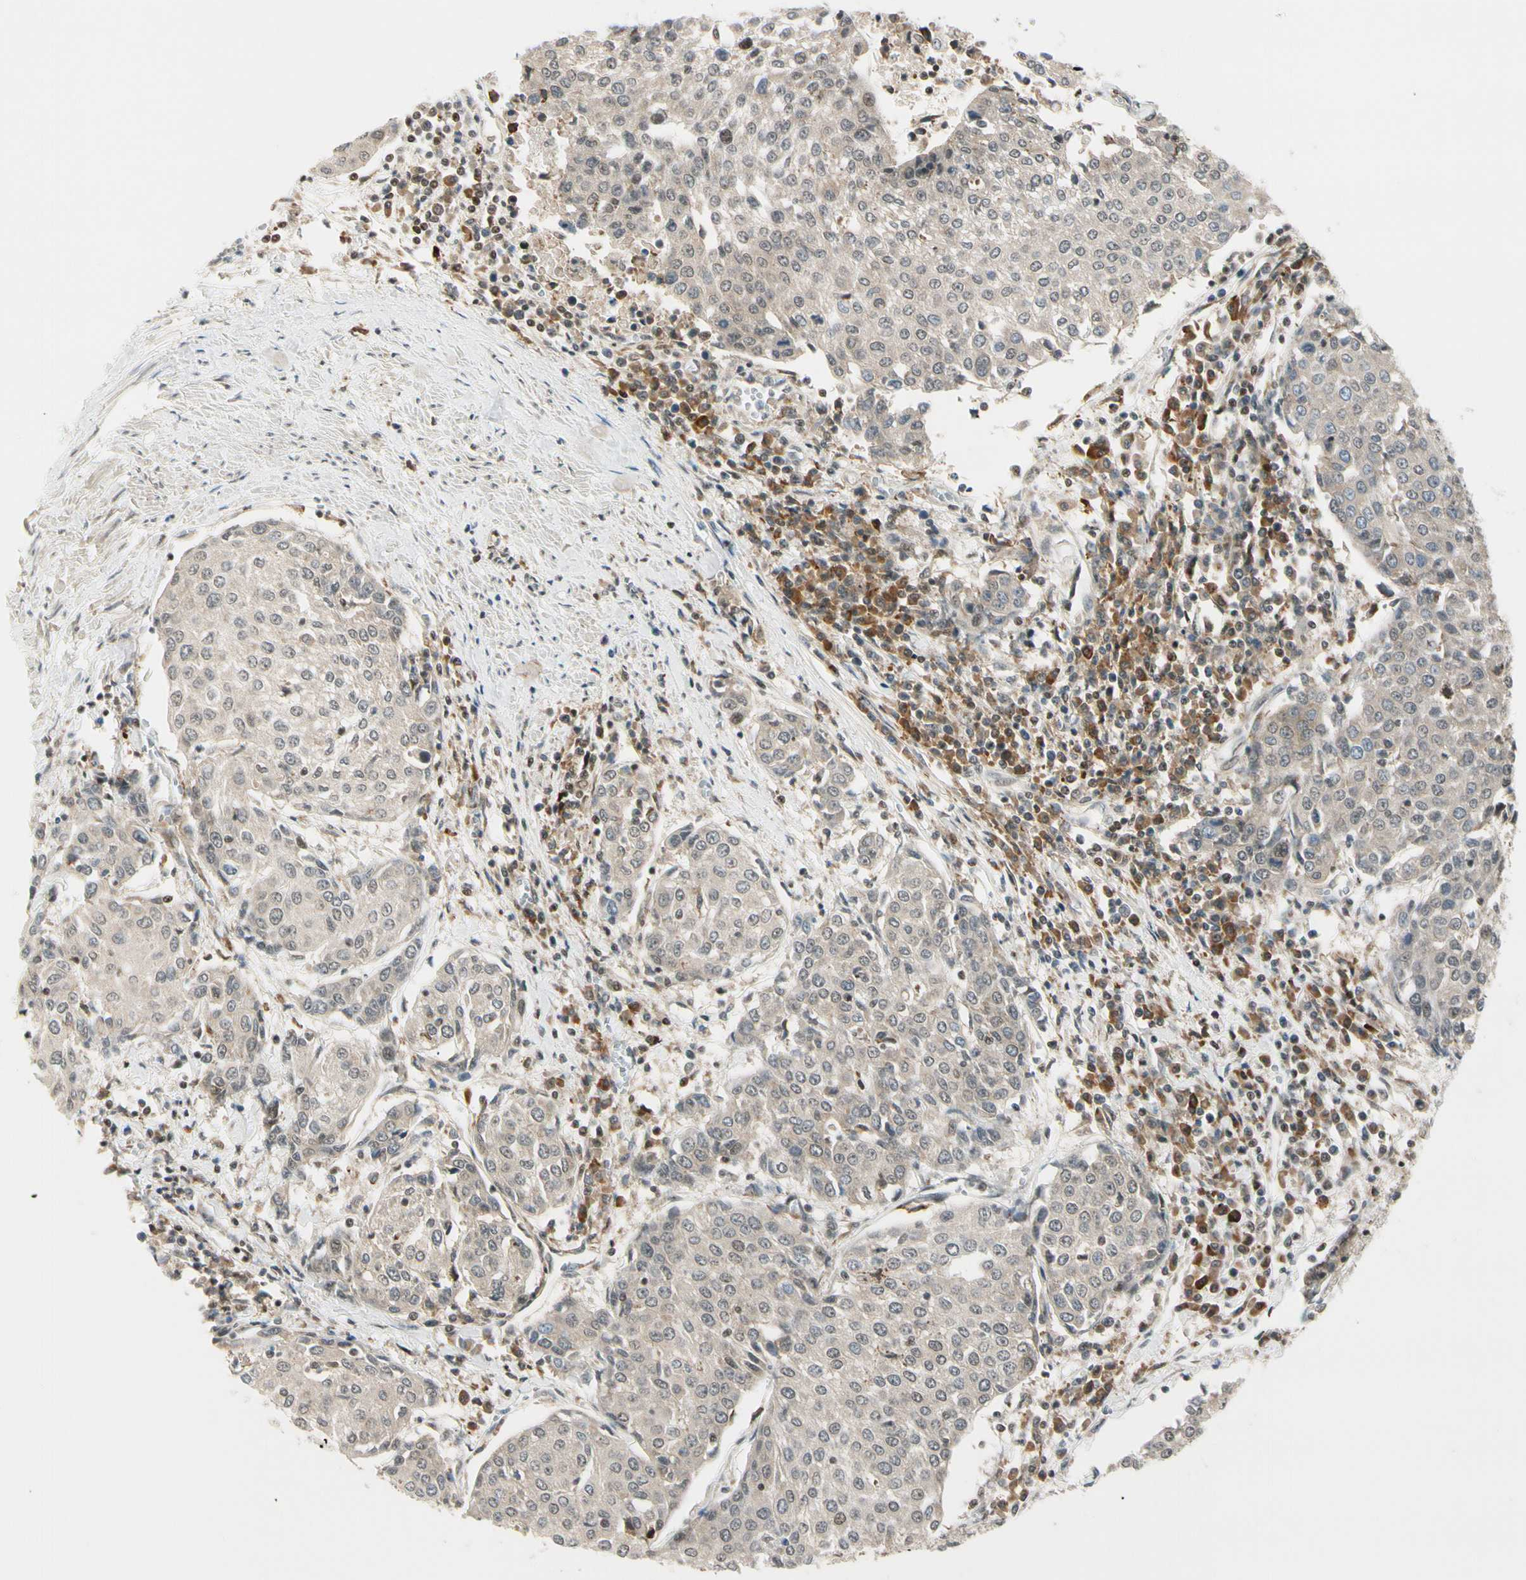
{"staining": {"intensity": "weak", "quantity": "25%-75%", "location": "cytoplasmic/membranous"}, "tissue": "urothelial cancer", "cell_type": "Tumor cells", "image_type": "cancer", "snomed": [{"axis": "morphology", "description": "Urothelial carcinoma, High grade"}, {"axis": "topography", "description": "Urinary bladder"}], "caption": "Protein expression analysis of human urothelial carcinoma (high-grade) reveals weak cytoplasmic/membranous staining in about 25%-75% of tumor cells. (DAB (3,3'-diaminobenzidine) IHC with brightfield microscopy, high magnification).", "gene": "DAXX", "patient": {"sex": "female", "age": 85}}